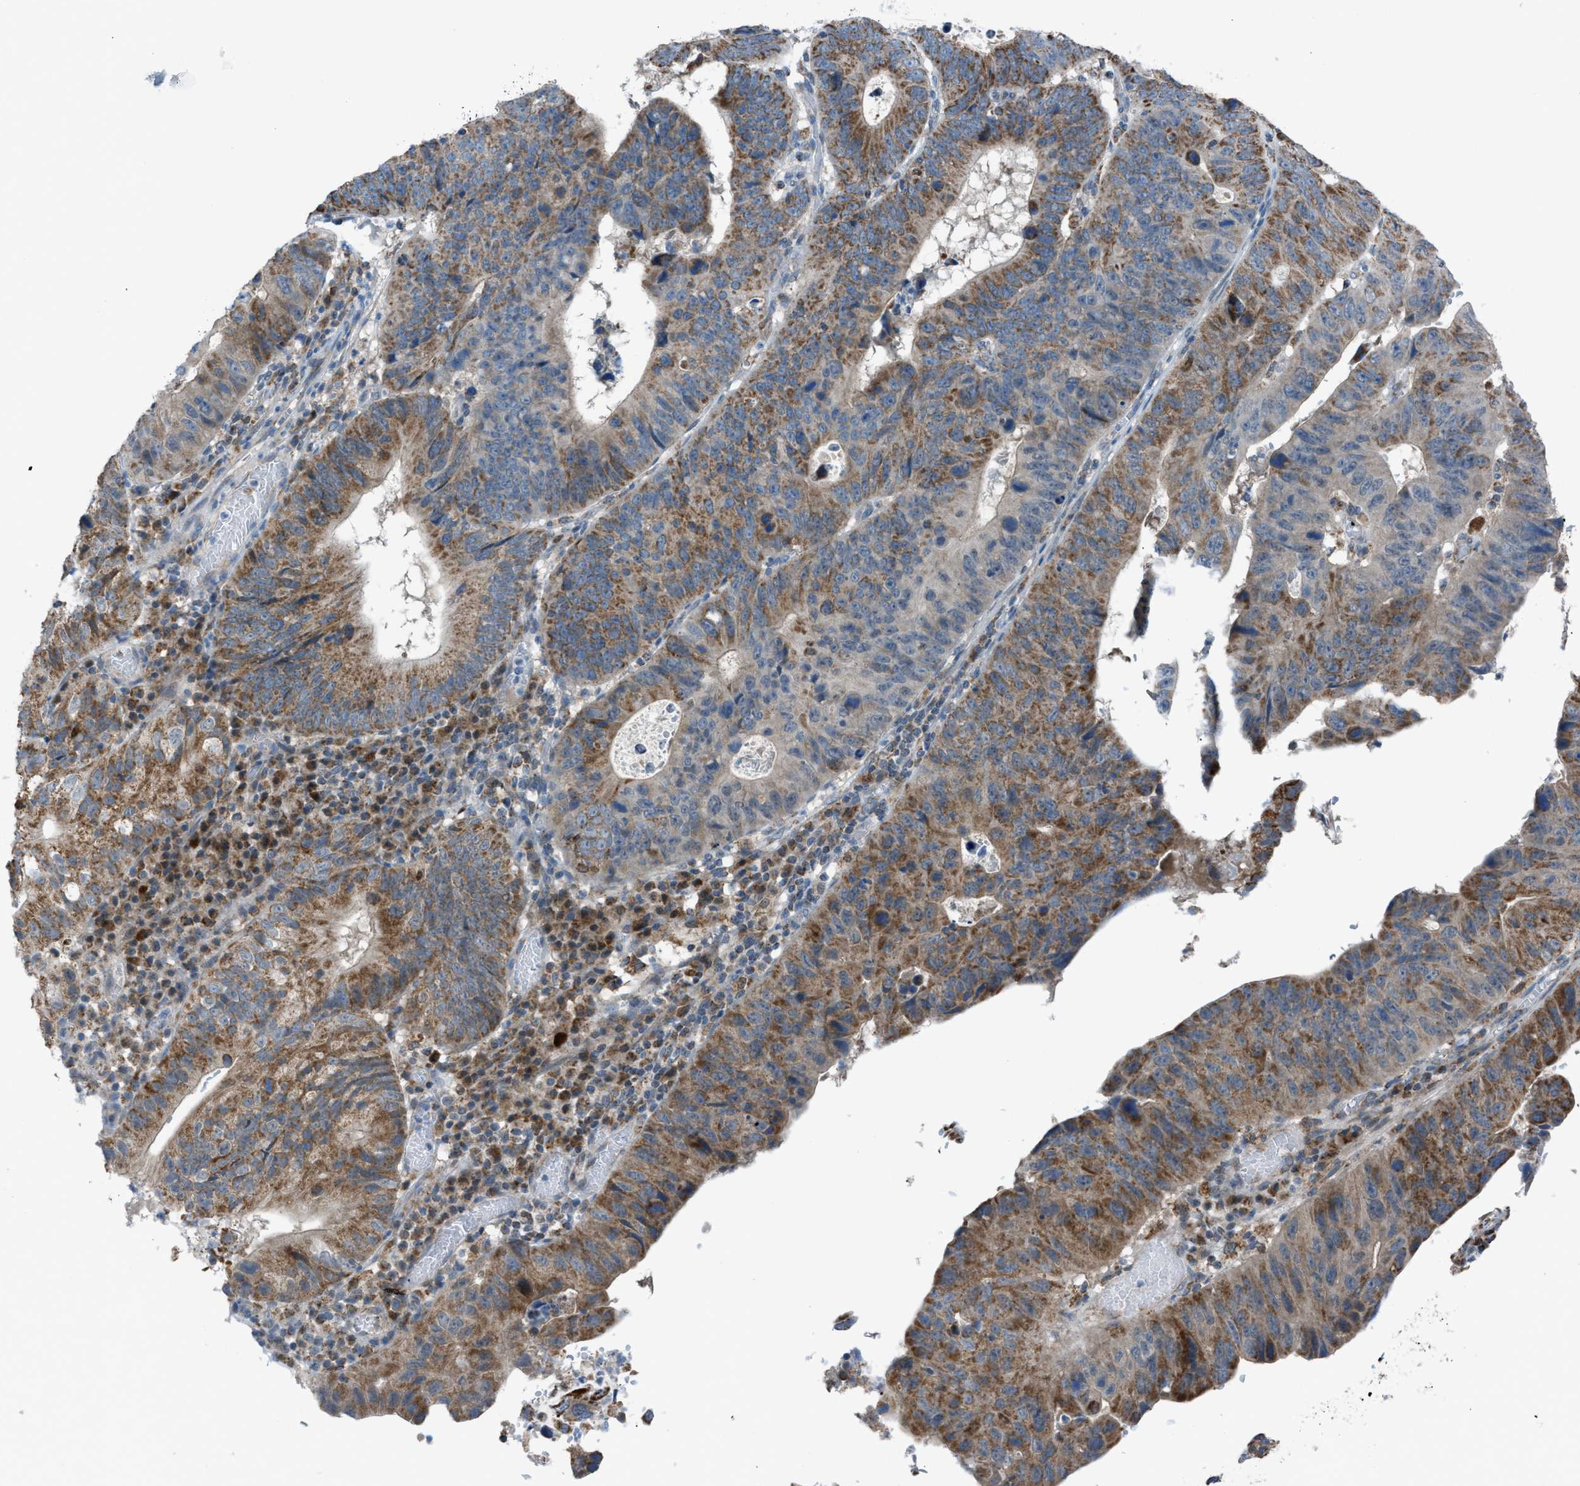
{"staining": {"intensity": "moderate", "quantity": ">75%", "location": "cytoplasmic/membranous"}, "tissue": "stomach cancer", "cell_type": "Tumor cells", "image_type": "cancer", "snomed": [{"axis": "morphology", "description": "Adenocarcinoma, NOS"}, {"axis": "topography", "description": "Stomach"}], "caption": "Immunohistochemistry (IHC) histopathology image of stomach cancer (adenocarcinoma) stained for a protein (brown), which displays medium levels of moderate cytoplasmic/membranous staining in about >75% of tumor cells.", "gene": "SRM", "patient": {"sex": "male", "age": 59}}